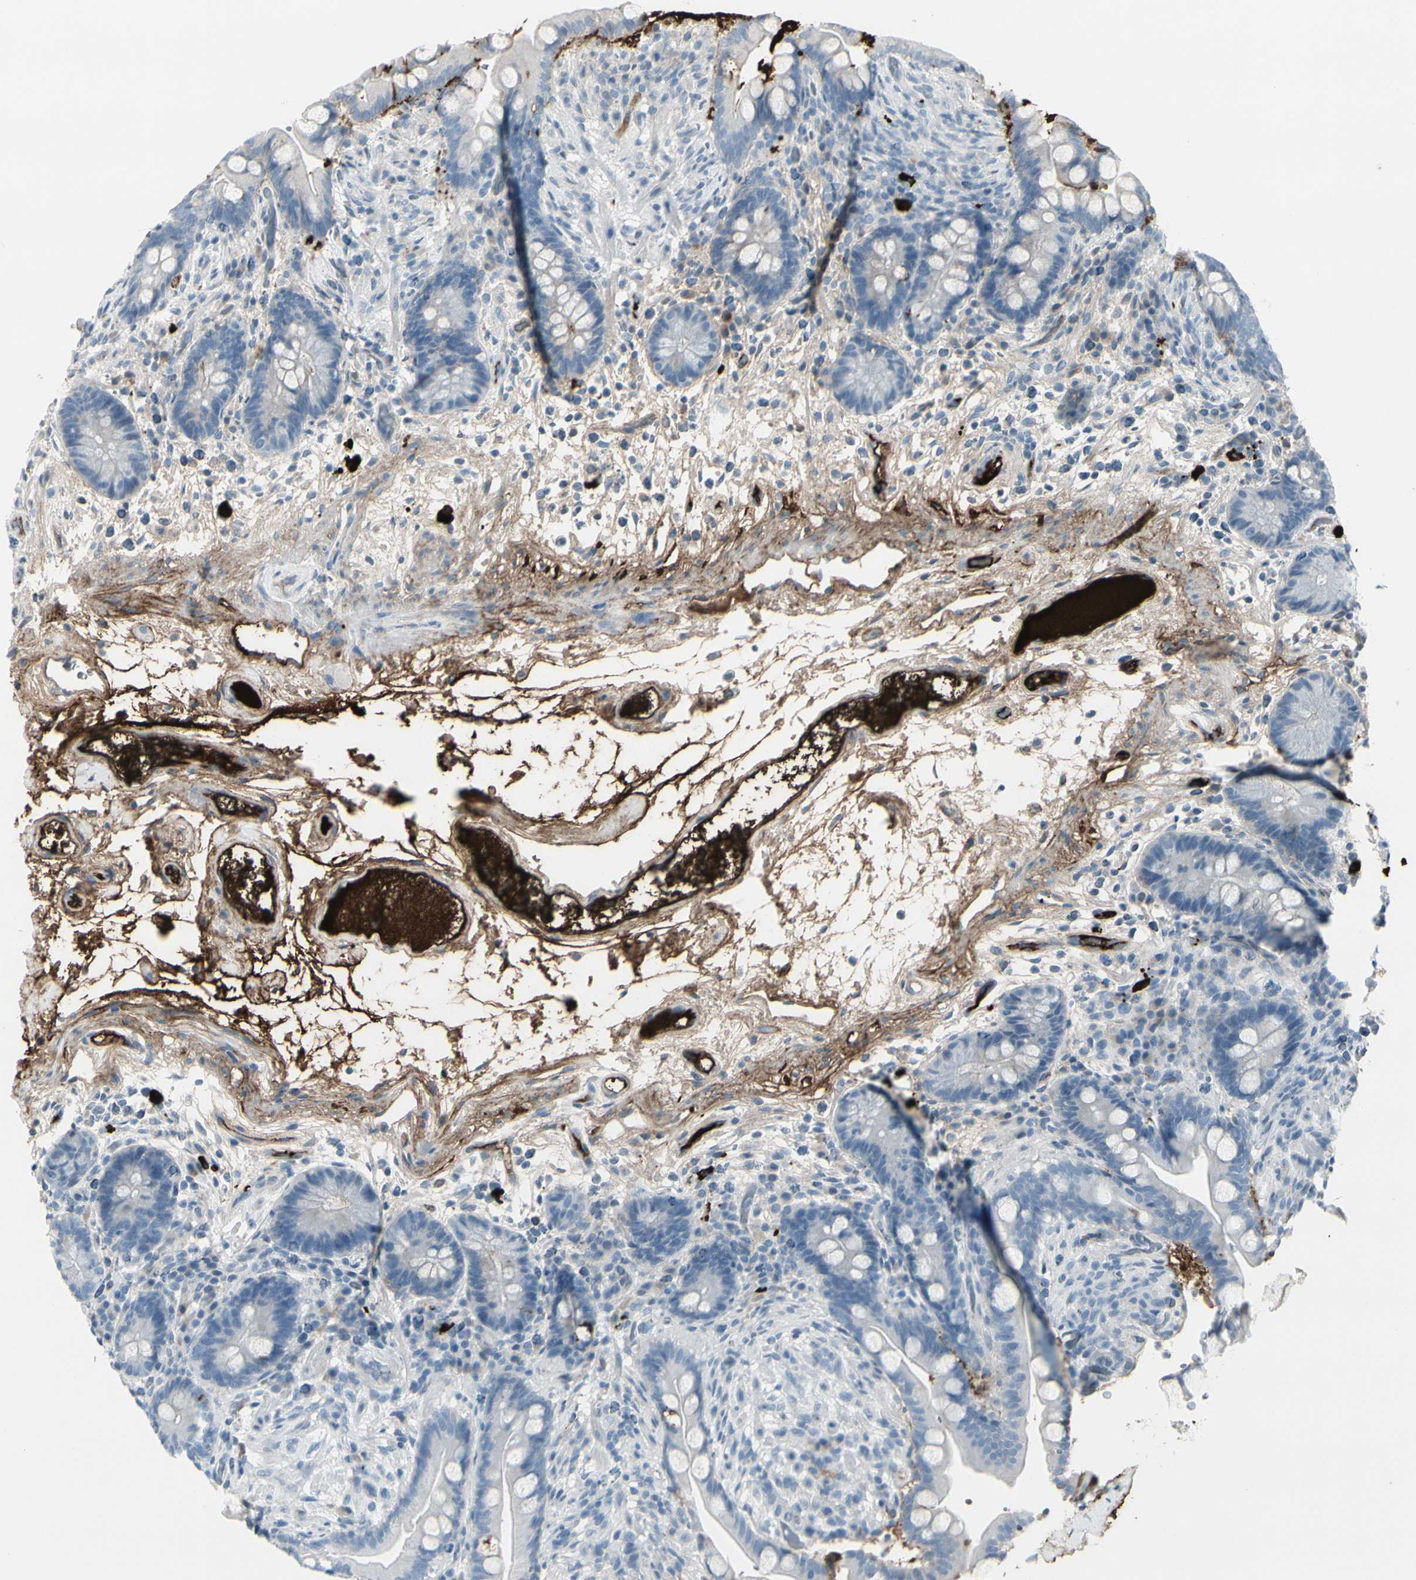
{"staining": {"intensity": "negative", "quantity": "none", "location": "none"}, "tissue": "colon", "cell_type": "Endothelial cells", "image_type": "normal", "snomed": [{"axis": "morphology", "description": "Normal tissue, NOS"}, {"axis": "topography", "description": "Colon"}], "caption": "The histopathology image shows no staining of endothelial cells in normal colon. (DAB (3,3'-diaminobenzidine) immunohistochemistry, high magnification).", "gene": "IGHG1", "patient": {"sex": "male", "age": 73}}